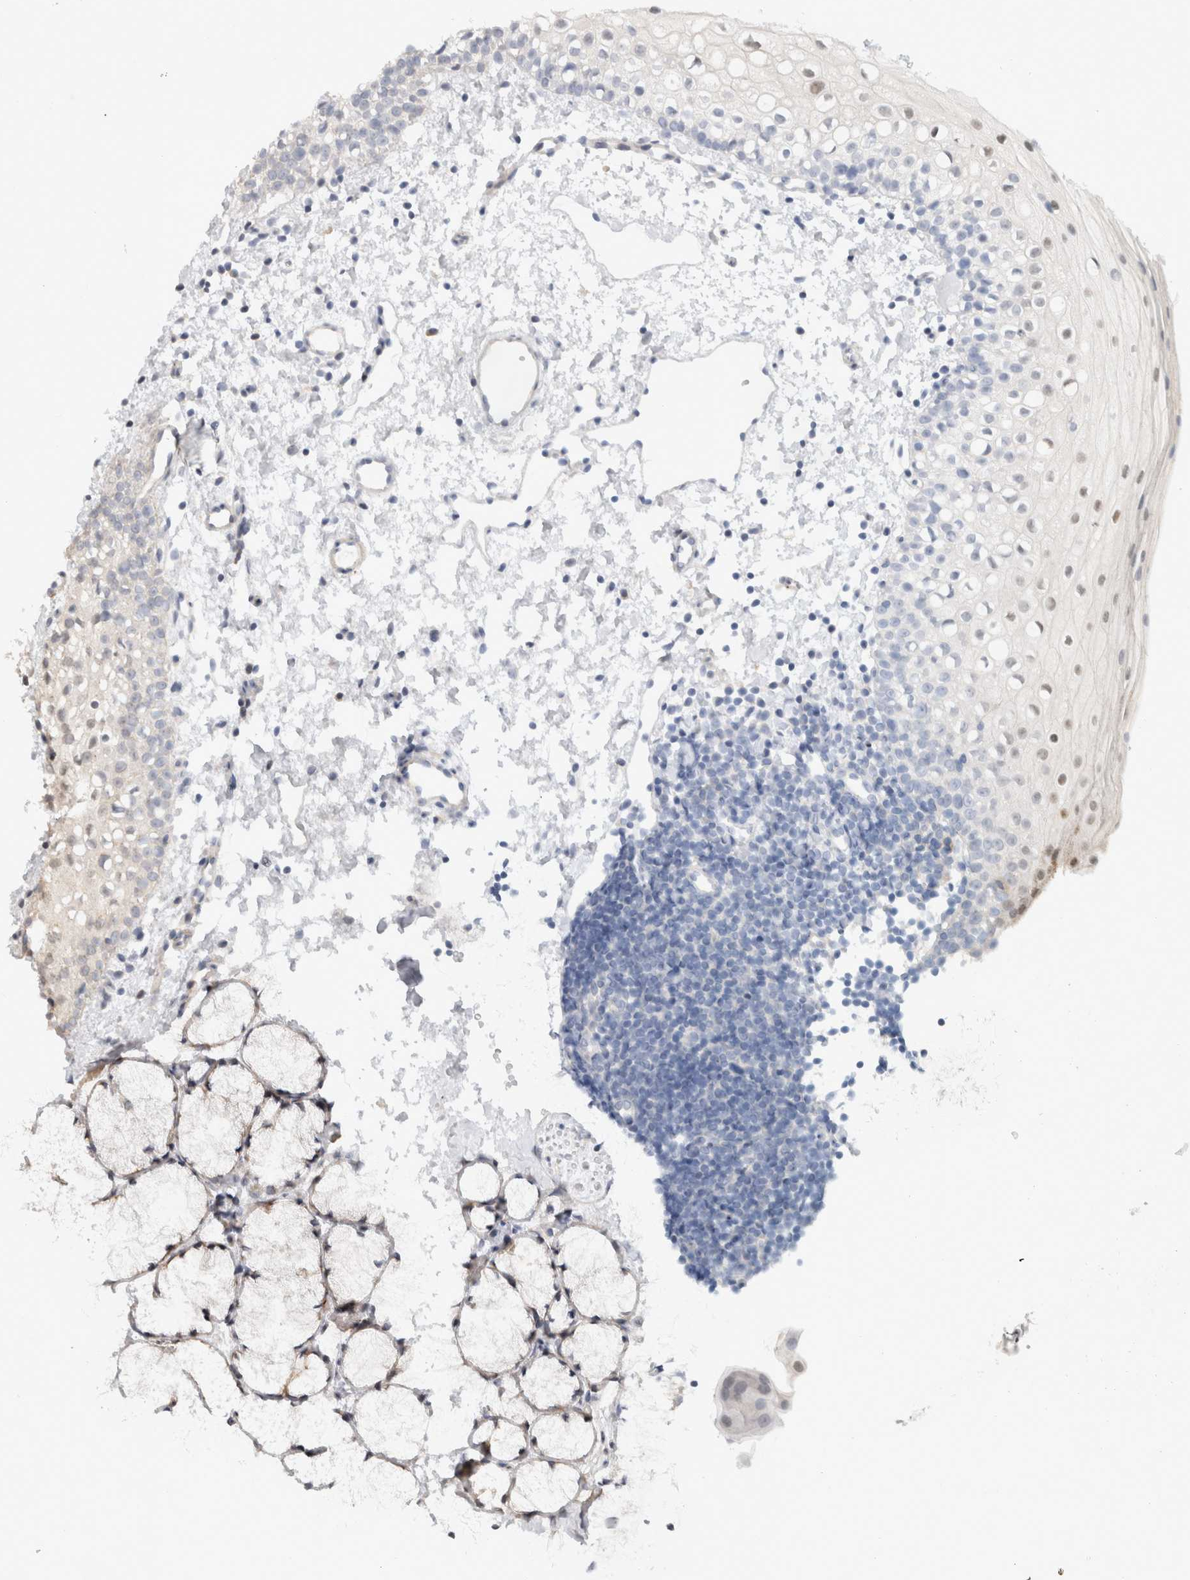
{"staining": {"intensity": "negative", "quantity": "none", "location": "none"}, "tissue": "oral mucosa", "cell_type": "Squamous epithelial cells", "image_type": "normal", "snomed": [{"axis": "morphology", "description": "Normal tissue, NOS"}, {"axis": "topography", "description": "Oral tissue"}], "caption": "Human oral mucosa stained for a protein using immunohistochemistry demonstrates no staining in squamous epithelial cells.", "gene": "PITPNC1", "patient": {"sex": "male", "age": 28}}